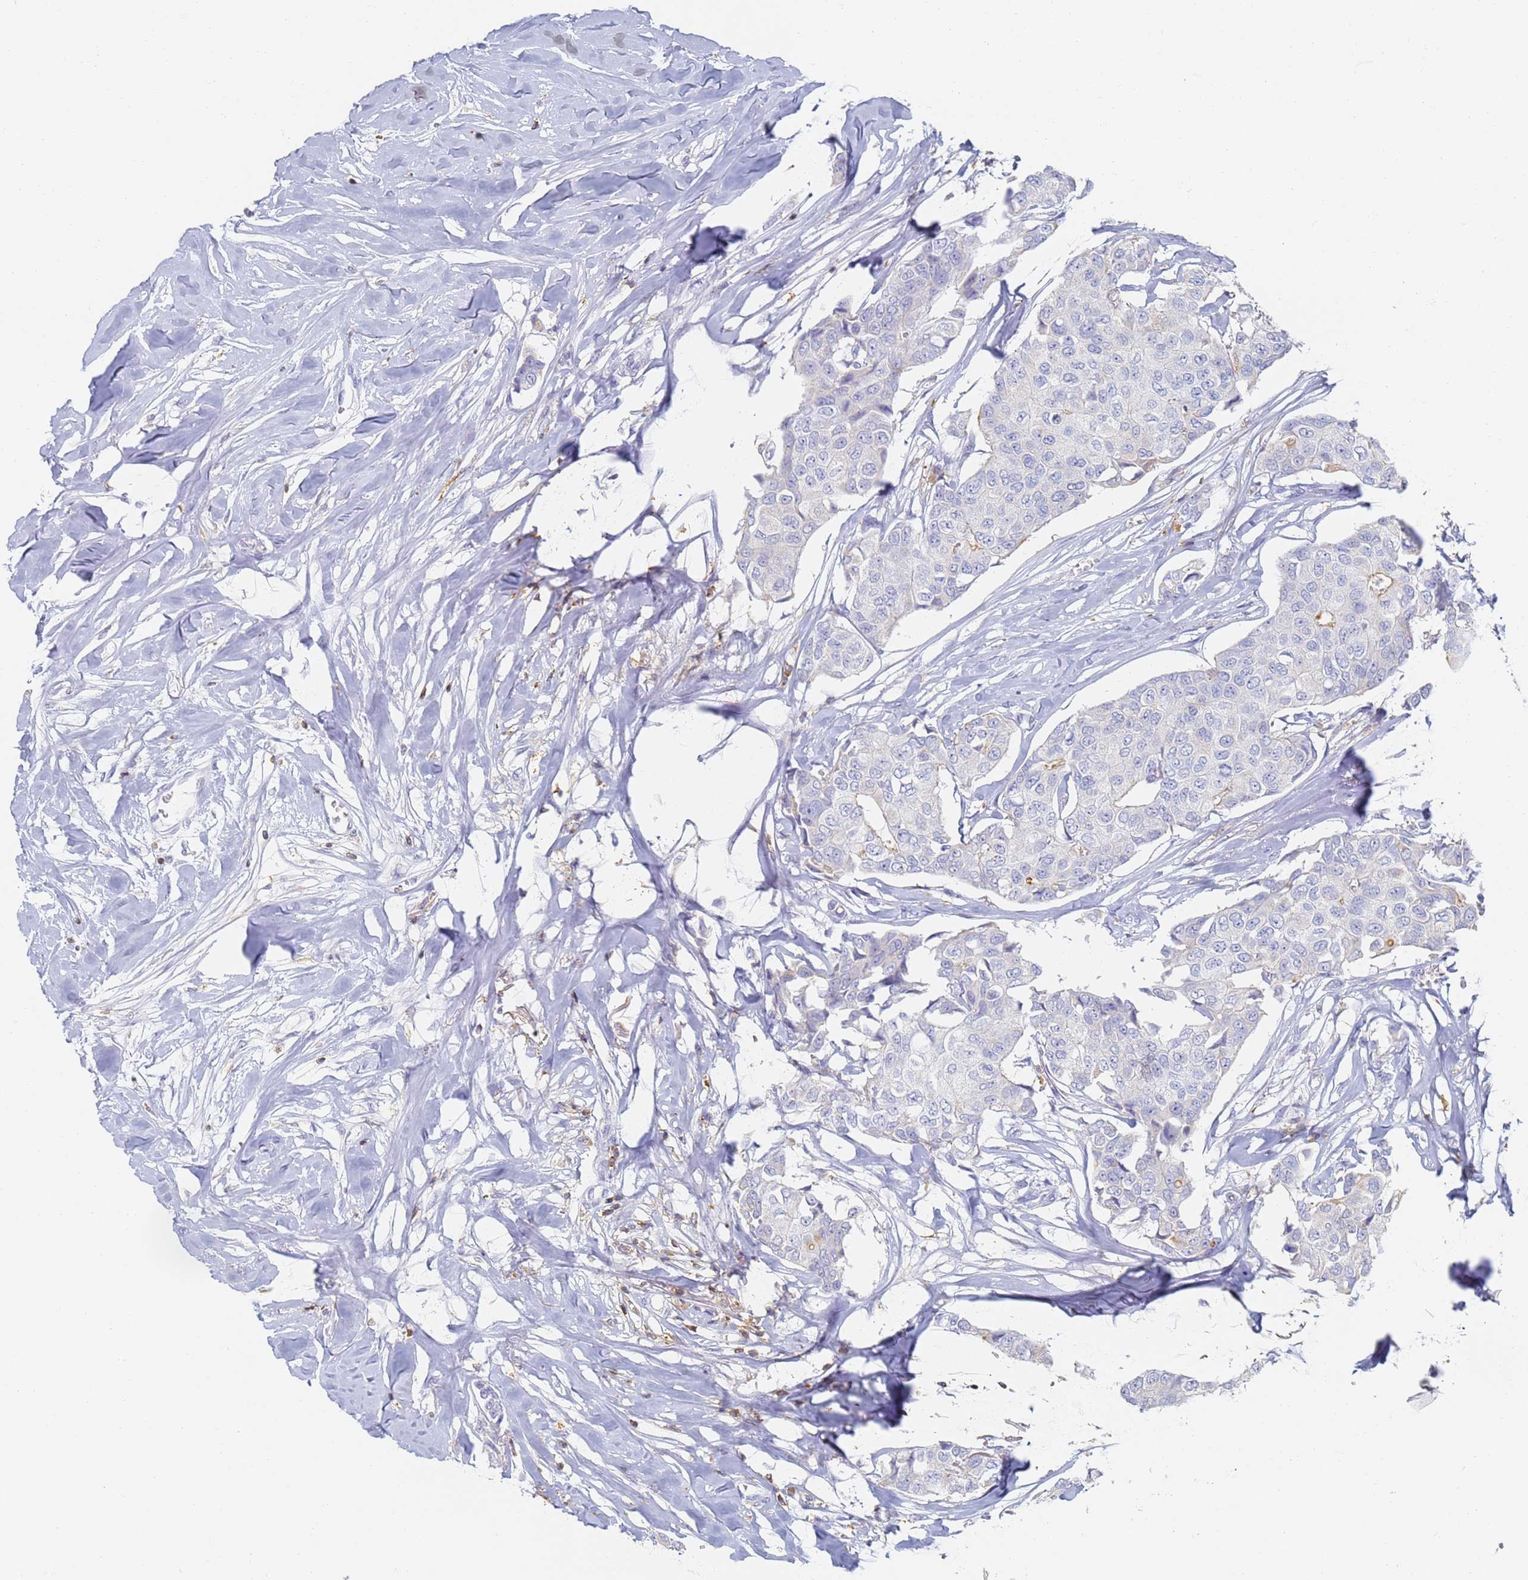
{"staining": {"intensity": "negative", "quantity": "none", "location": "none"}, "tissue": "breast cancer", "cell_type": "Tumor cells", "image_type": "cancer", "snomed": [{"axis": "morphology", "description": "Duct carcinoma"}, {"axis": "topography", "description": "Breast"}], "caption": "Histopathology image shows no protein positivity in tumor cells of breast invasive ductal carcinoma tissue.", "gene": "BIN2", "patient": {"sex": "female", "age": 80}}